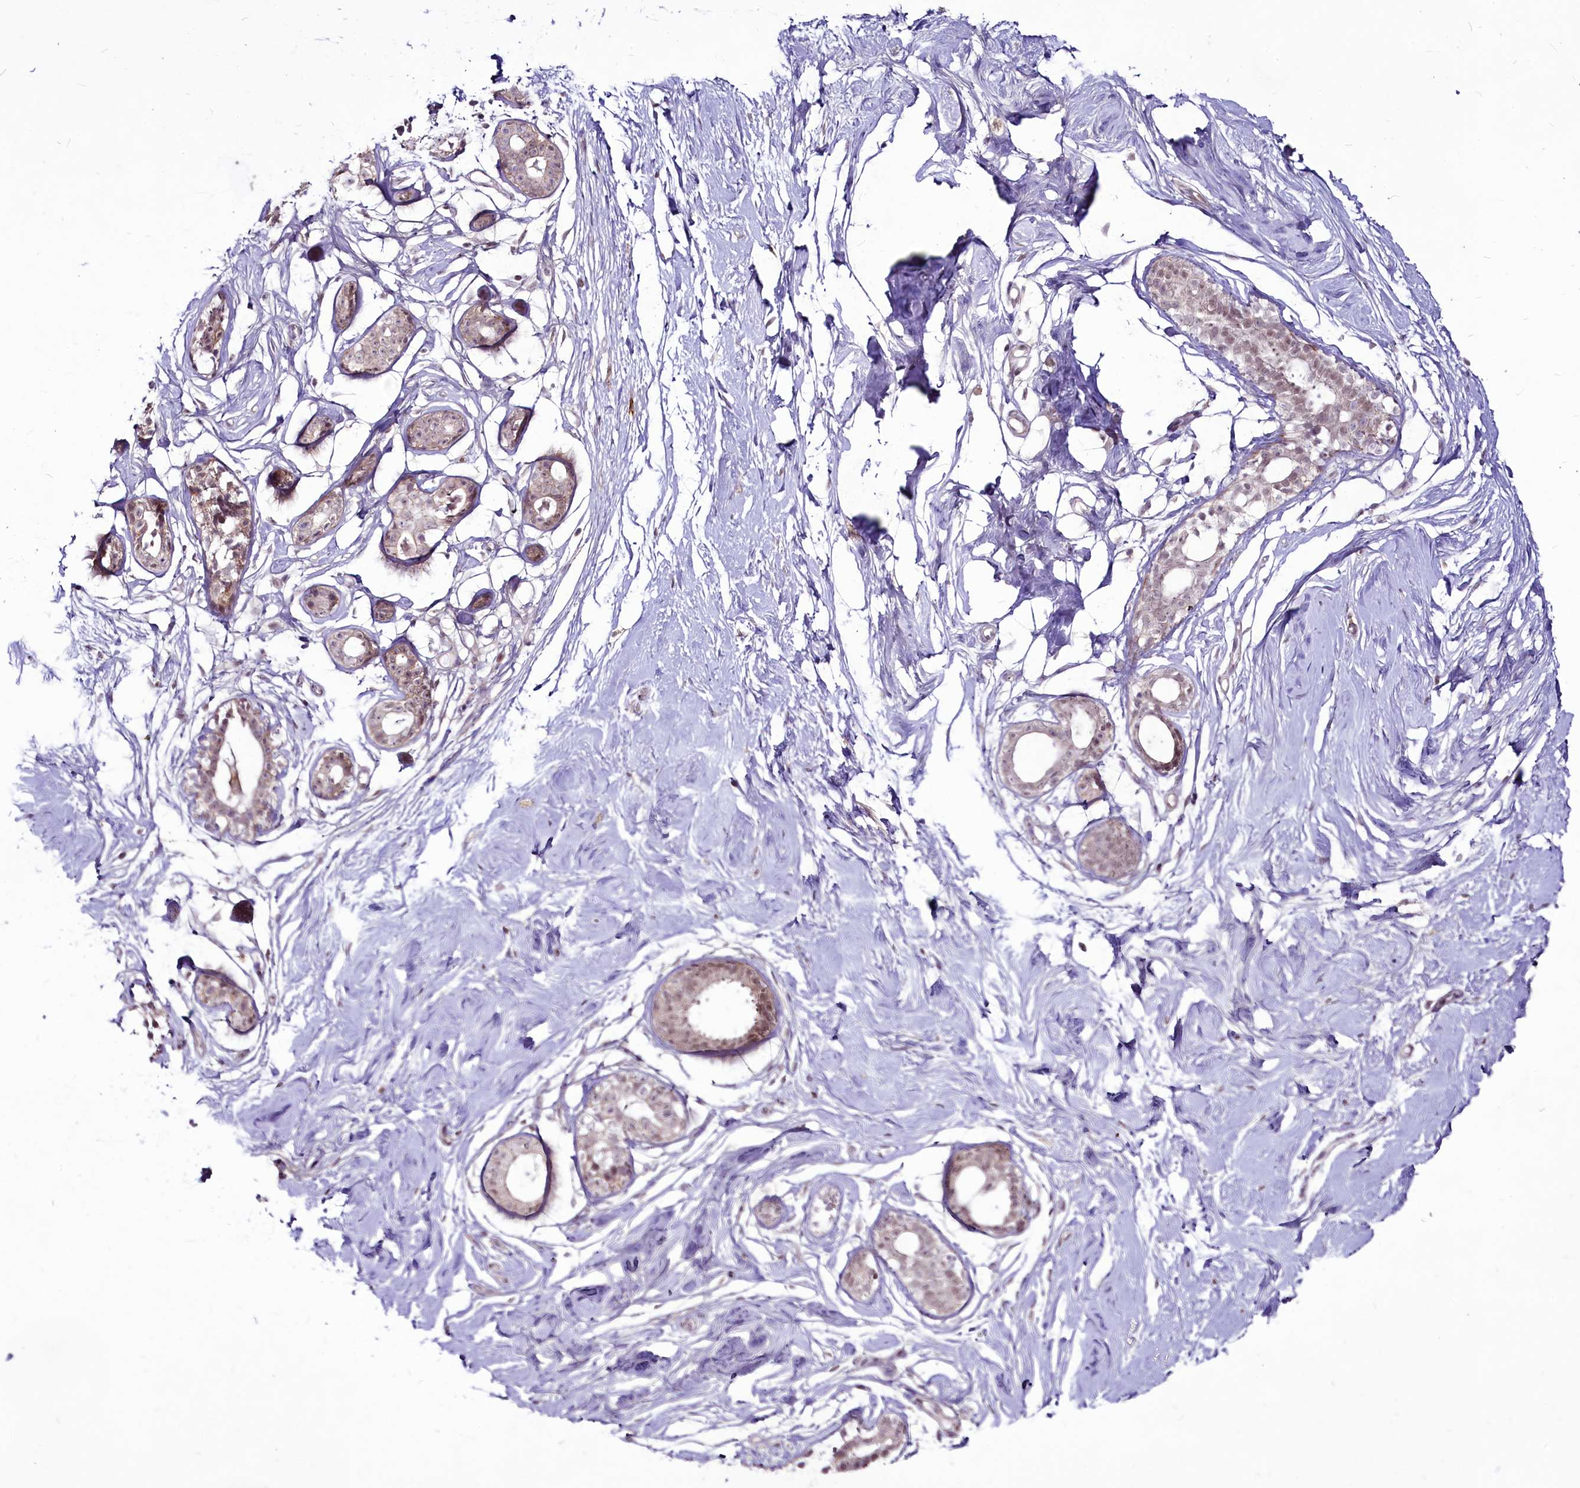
{"staining": {"intensity": "negative", "quantity": "none", "location": "none"}, "tissue": "breast", "cell_type": "Adipocytes", "image_type": "normal", "snomed": [{"axis": "morphology", "description": "Normal tissue, NOS"}, {"axis": "morphology", "description": "Adenoma, NOS"}, {"axis": "topography", "description": "Breast"}], "caption": "Immunohistochemical staining of normal breast displays no significant expression in adipocytes. Nuclei are stained in blue.", "gene": "RSBN1", "patient": {"sex": "female", "age": 23}}